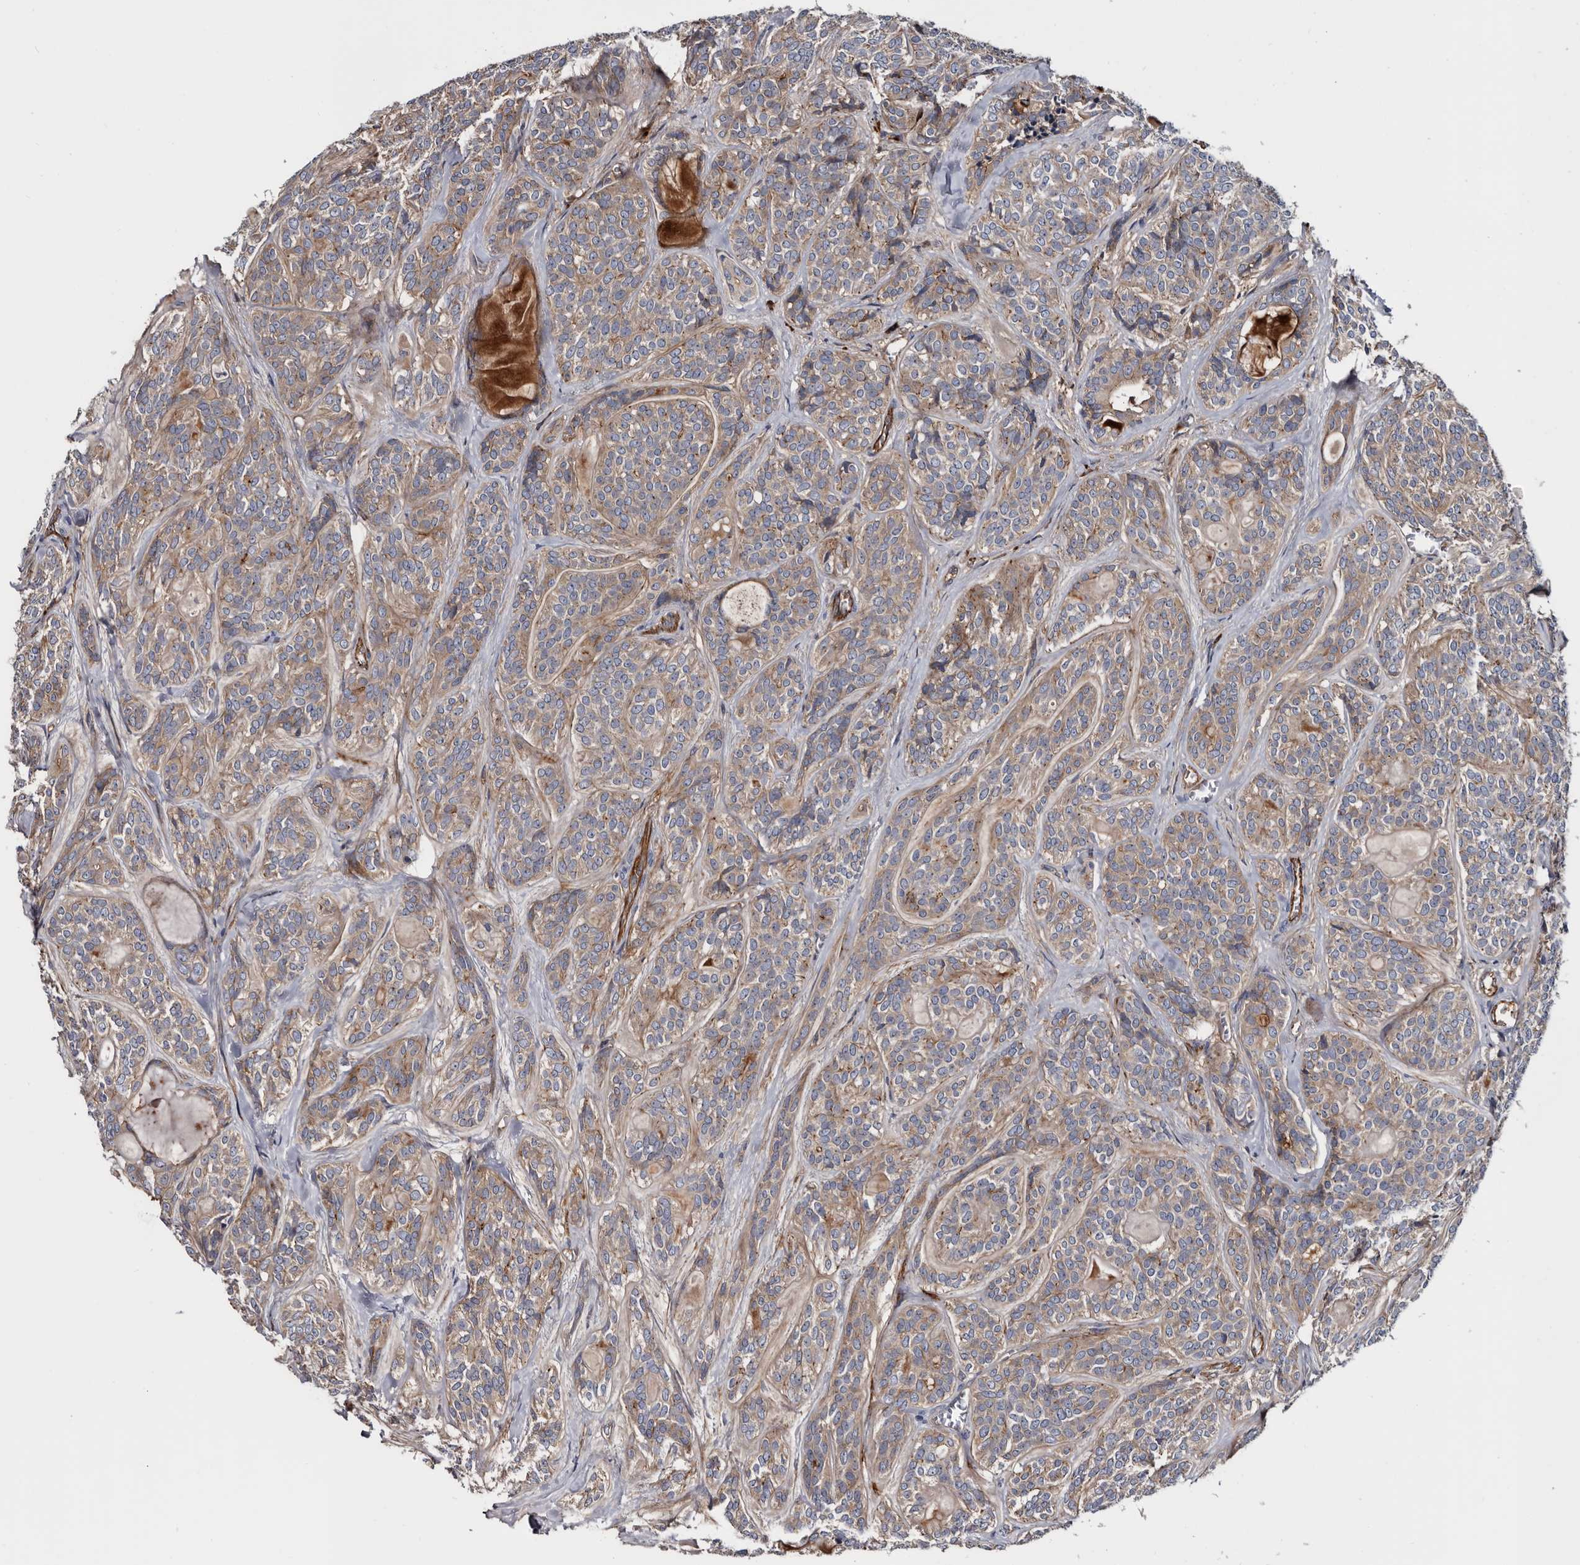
{"staining": {"intensity": "moderate", "quantity": "25%-75%", "location": "cytoplasmic/membranous"}, "tissue": "head and neck cancer", "cell_type": "Tumor cells", "image_type": "cancer", "snomed": [{"axis": "morphology", "description": "Adenocarcinoma, NOS"}, {"axis": "topography", "description": "Head-Neck"}], "caption": "DAB (3,3'-diaminobenzidine) immunohistochemical staining of head and neck cancer (adenocarcinoma) reveals moderate cytoplasmic/membranous protein staining in about 25%-75% of tumor cells.", "gene": "TSPAN17", "patient": {"sex": "male", "age": 66}}